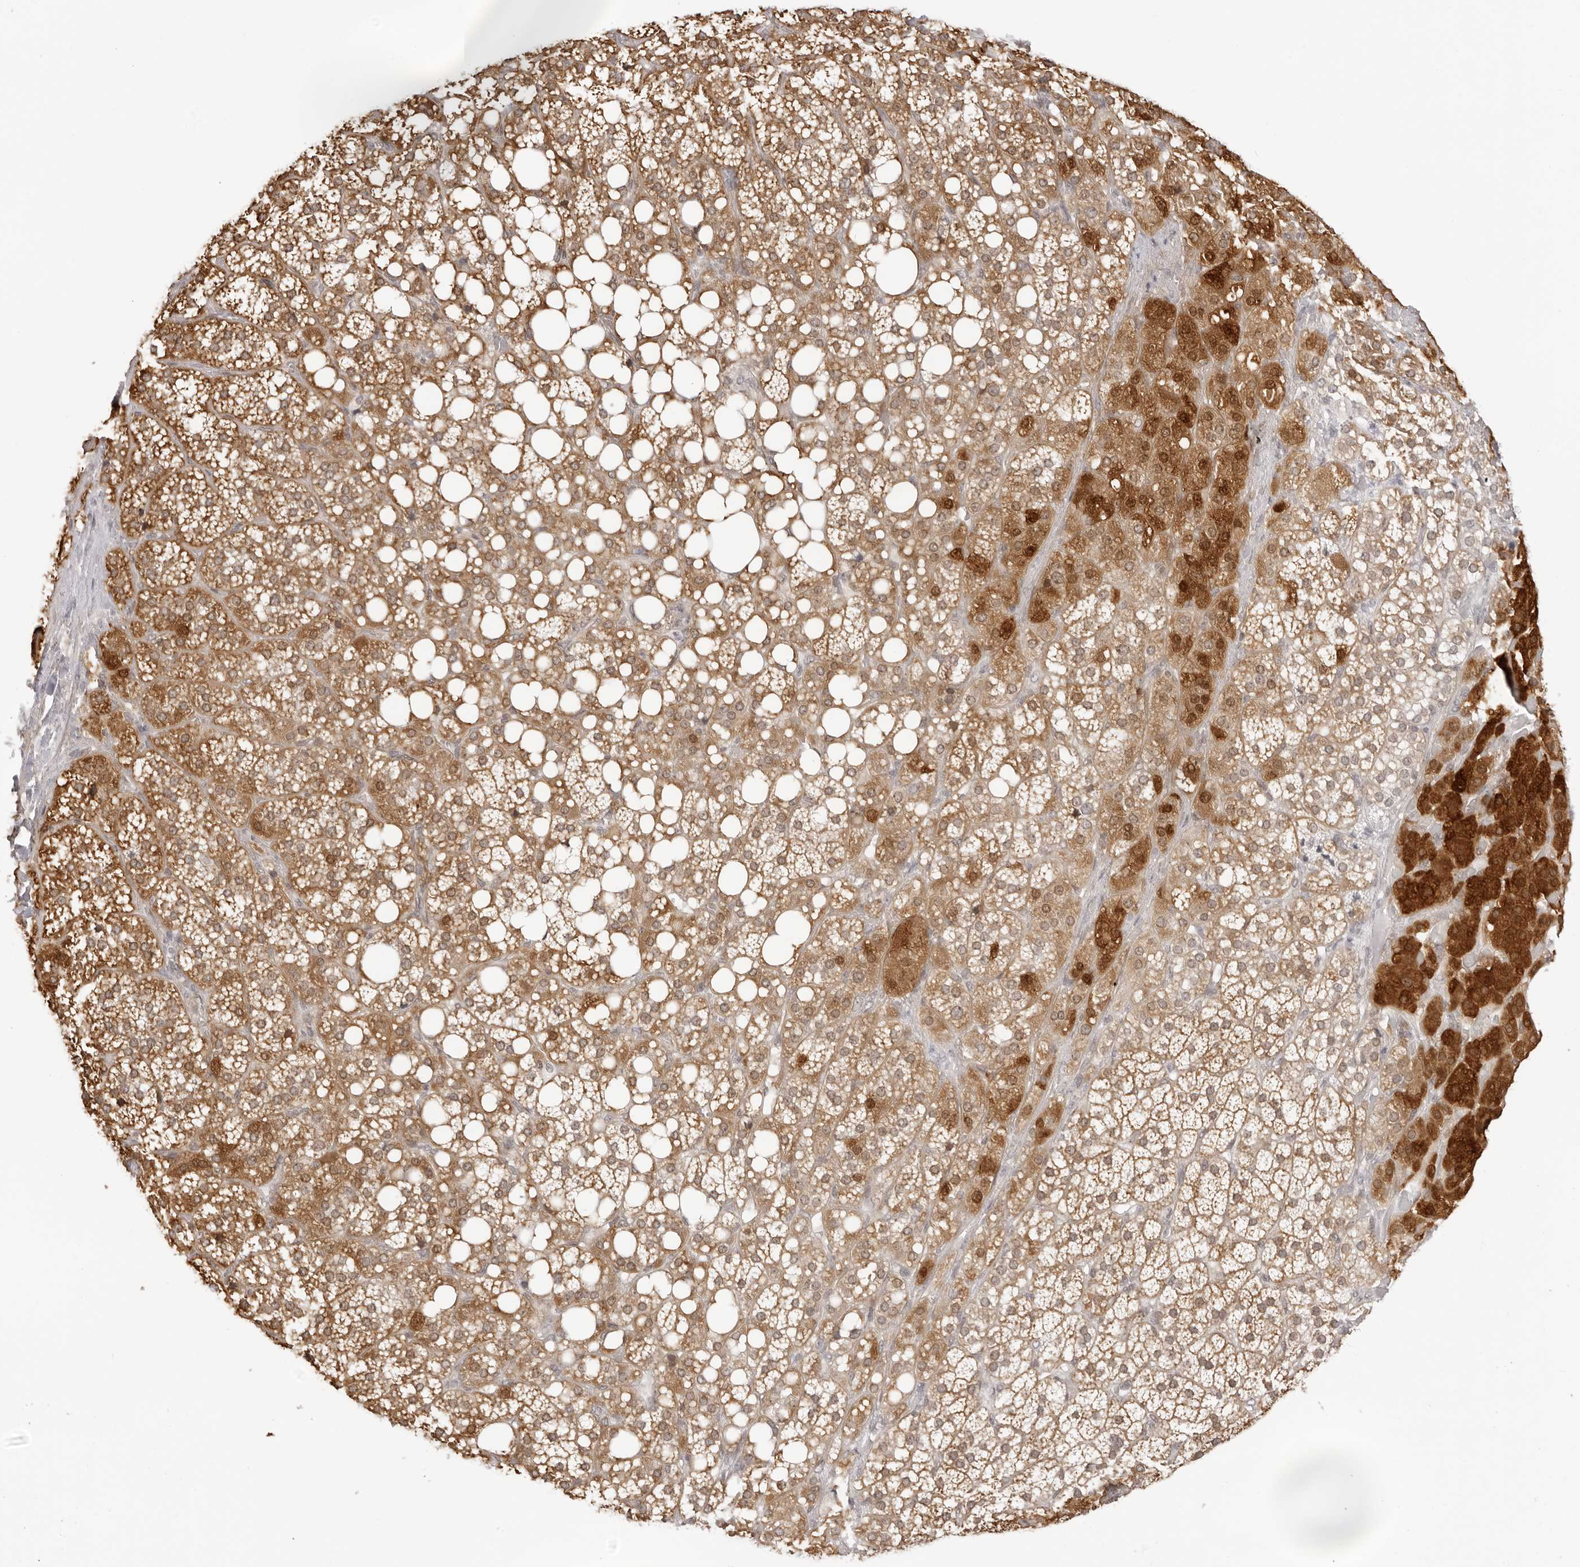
{"staining": {"intensity": "moderate", "quantity": ">75%", "location": "cytoplasmic/membranous"}, "tissue": "adrenal gland", "cell_type": "Glandular cells", "image_type": "normal", "snomed": [{"axis": "morphology", "description": "Normal tissue, NOS"}, {"axis": "topography", "description": "Adrenal gland"}], "caption": "Benign adrenal gland exhibits moderate cytoplasmic/membranous expression in about >75% of glandular cells.", "gene": "FDPS", "patient": {"sex": "female", "age": 59}}